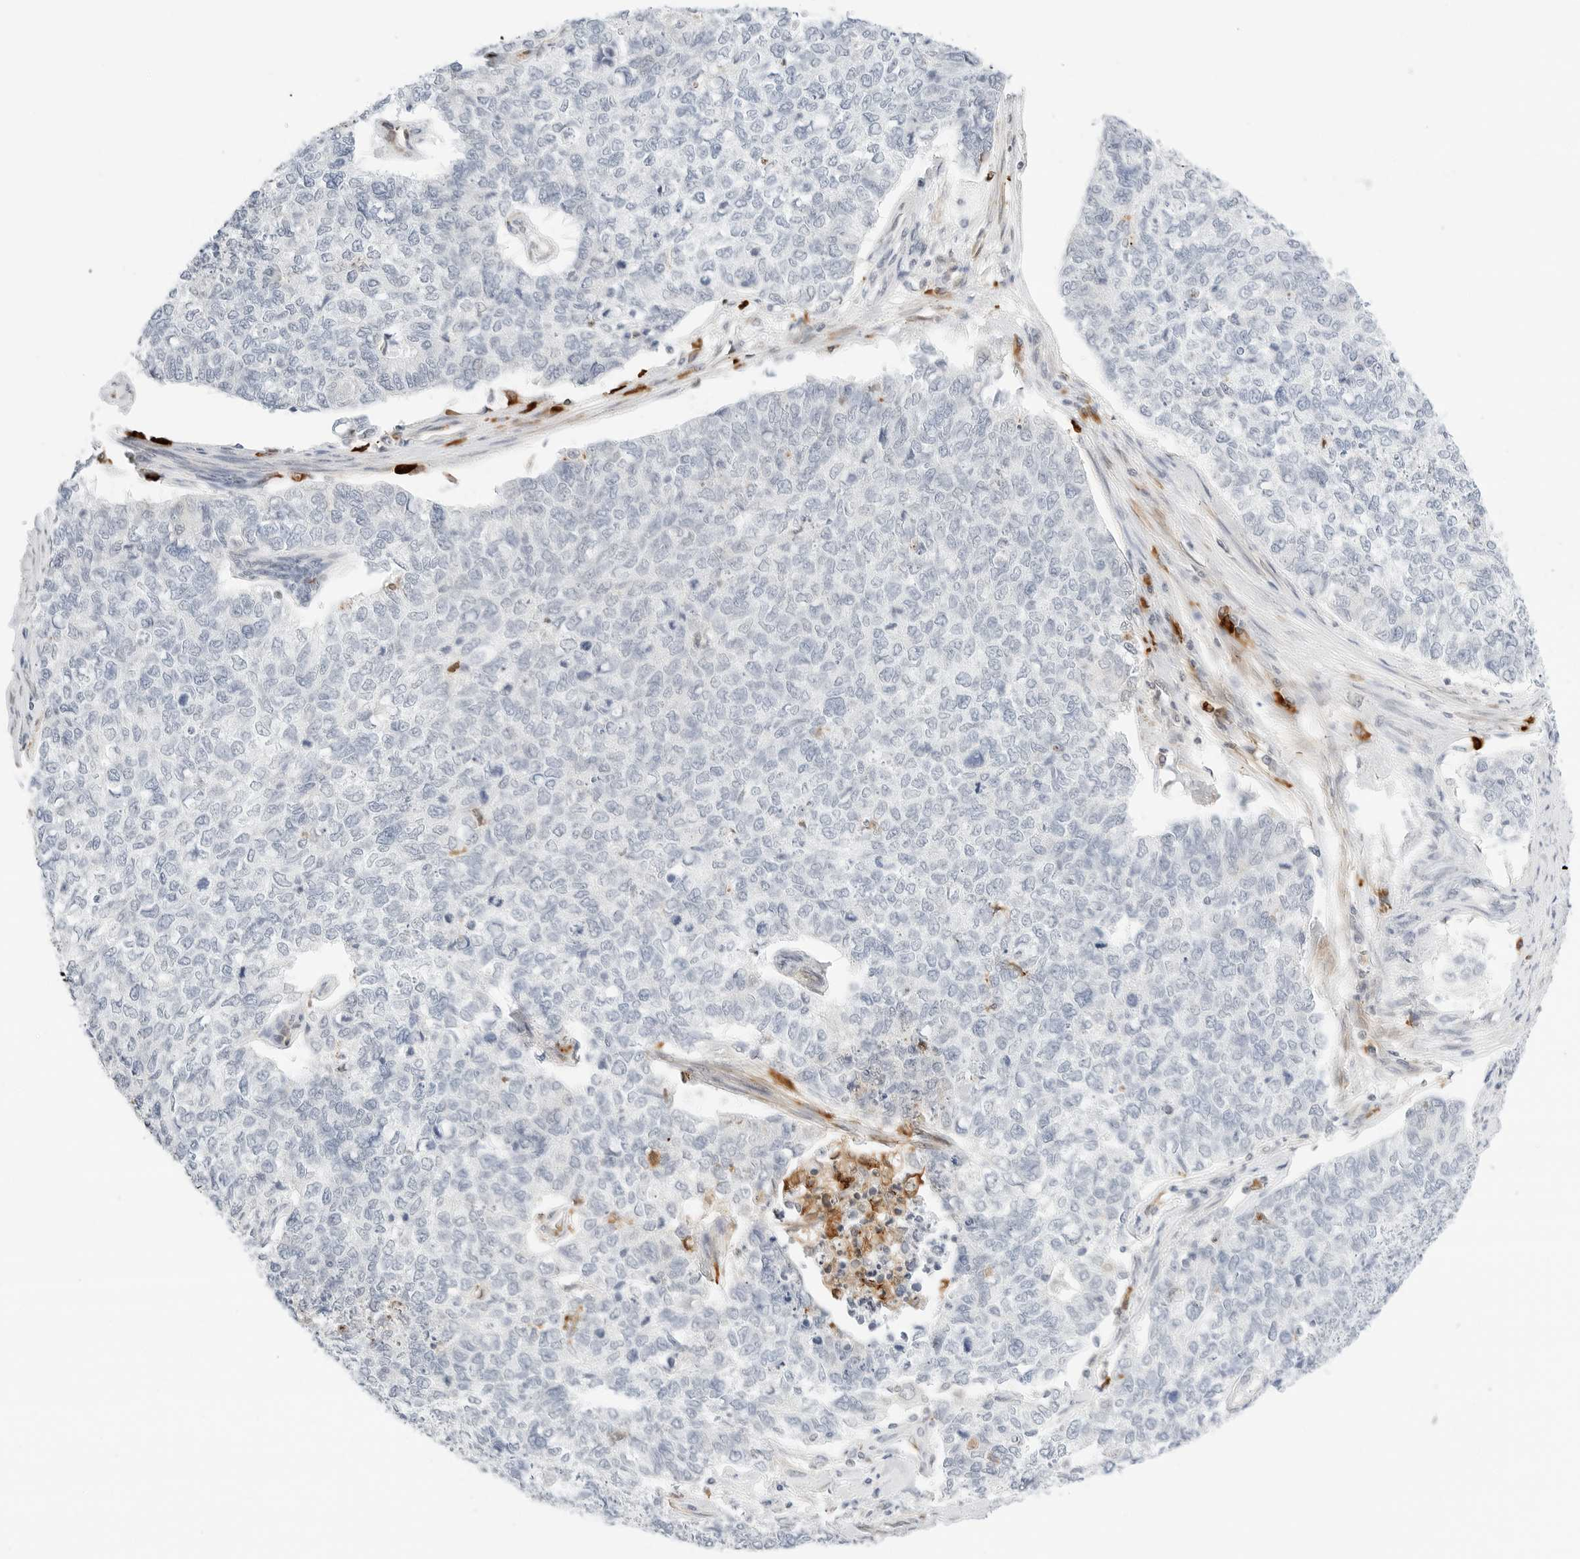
{"staining": {"intensity": "negative", "quantity": "none", "location": "none"}, "tissue": "cervical cancer", "cell_type": "Tumor cells", "image_type": "cancer", "snomed": [{"axis": "morphology", "description": "Squamous cell carcinoma, NOS"}, {"axis": "topography", "description": "Cervix"}], "caption": "A micrograph of squamous cell carcinoma (cervical) stained for a protein demonstrates no brown staining in tumor cells. (DAB immunohistochemistry (IHC) with hematoxylin counter stain).", "gene": "TEKT2", "patient": {"sex": "female", "age": 63}}